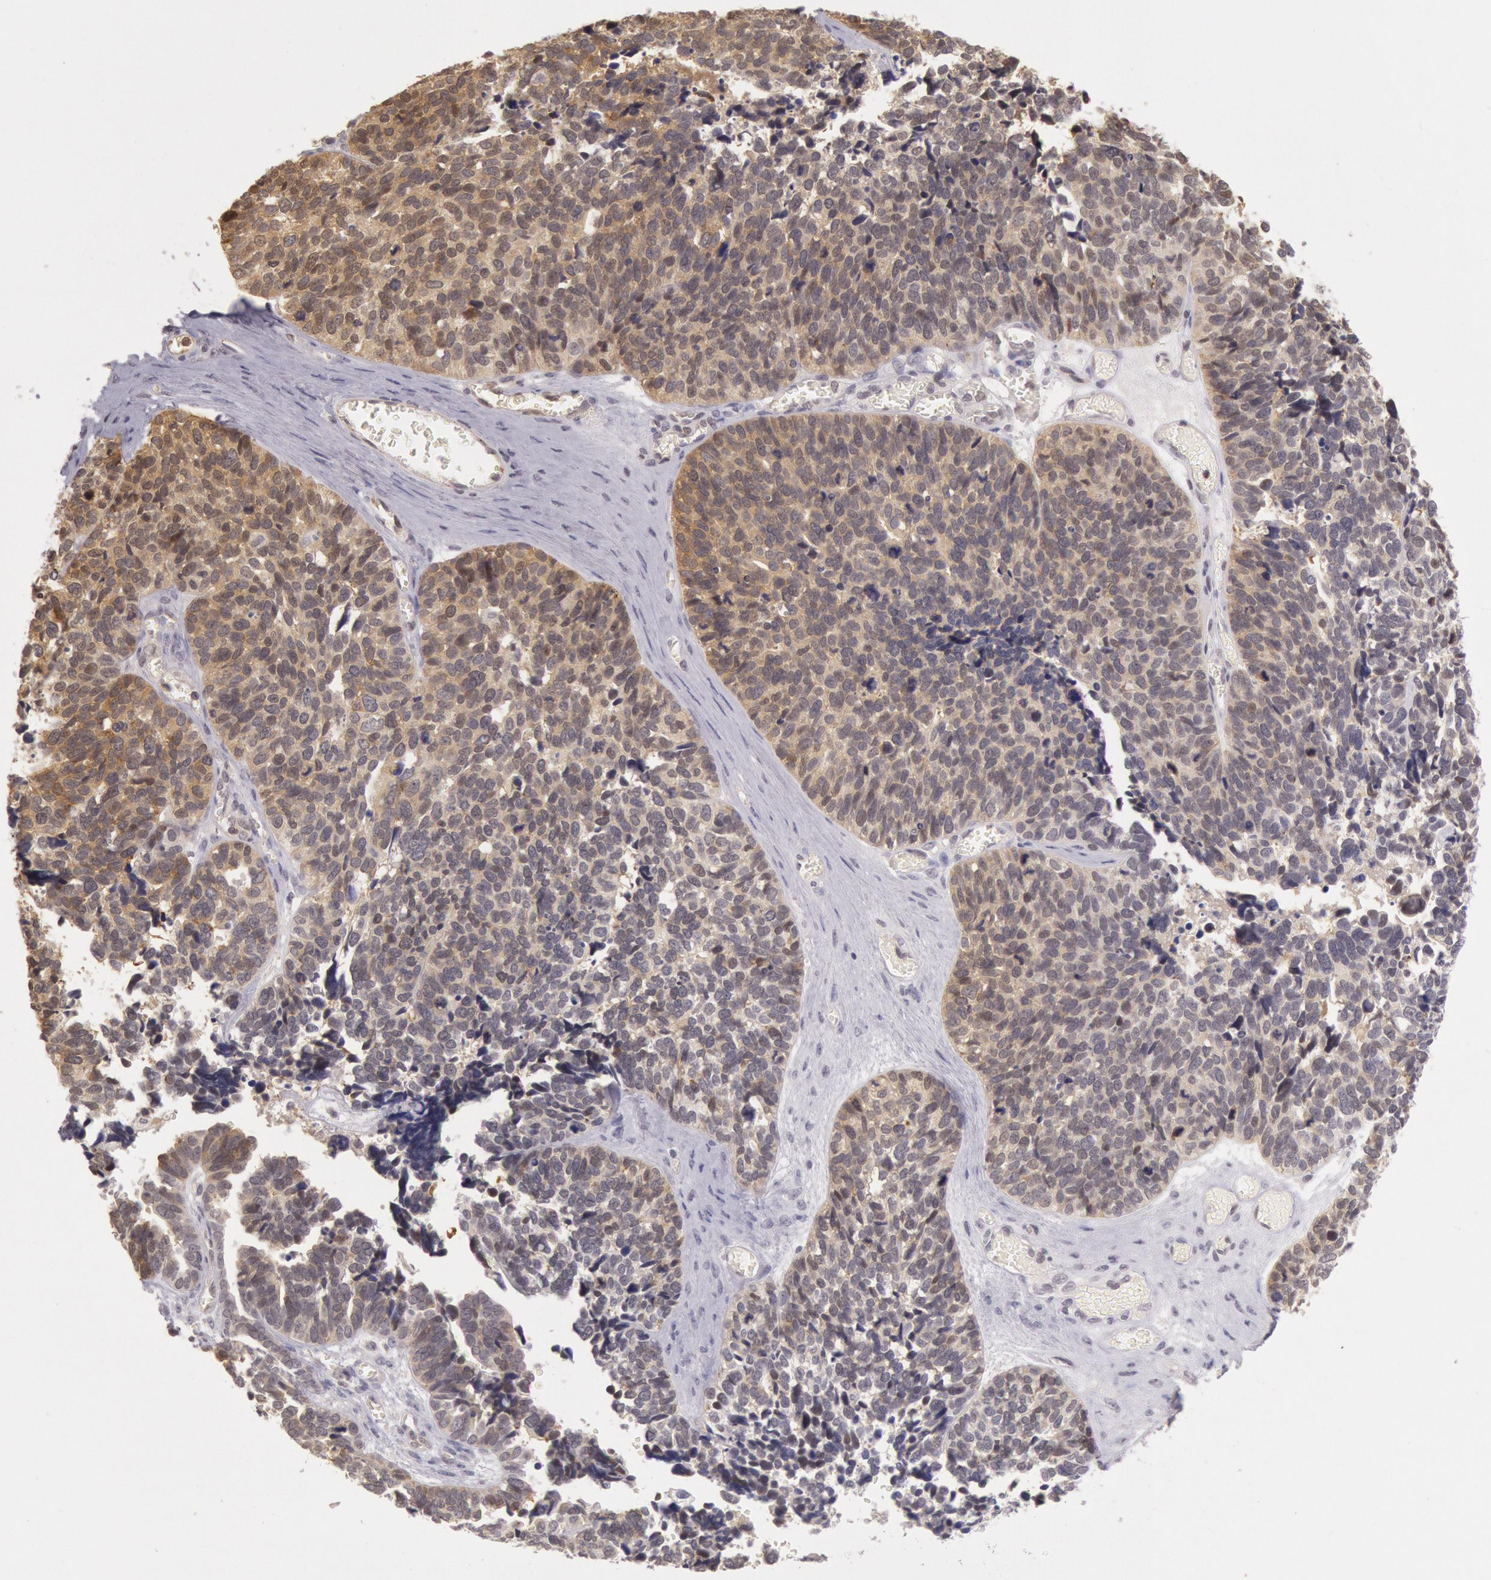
{"staining": {"intensity": "moderate", "quantity": ">75%", "location": "cytoplasmic/membranous,nuclear"}, "tissue": "ovarian cancer", "cell_type": "Tumor cells", "image_type": "cancer", "snomed": [{"axis": "morphology", "description": "Cystadenocarcinoma, serous, NOS"}, {"axis": "topography", "description": "Ovary"}], "caption": "High-power microscopy captured an immunohistochemistry micrograph of ovarian cancer, revealing moderate cytoplasmic/membranous and nuclear positivity in approximately >75% of tumor cells. (DAB (3,3'-diaminobenzidine) IHC, brown staining for protein, blue staining for nuclei).", "gene": "HIF1A", "patient": {"sex": "female", "age": 77}}